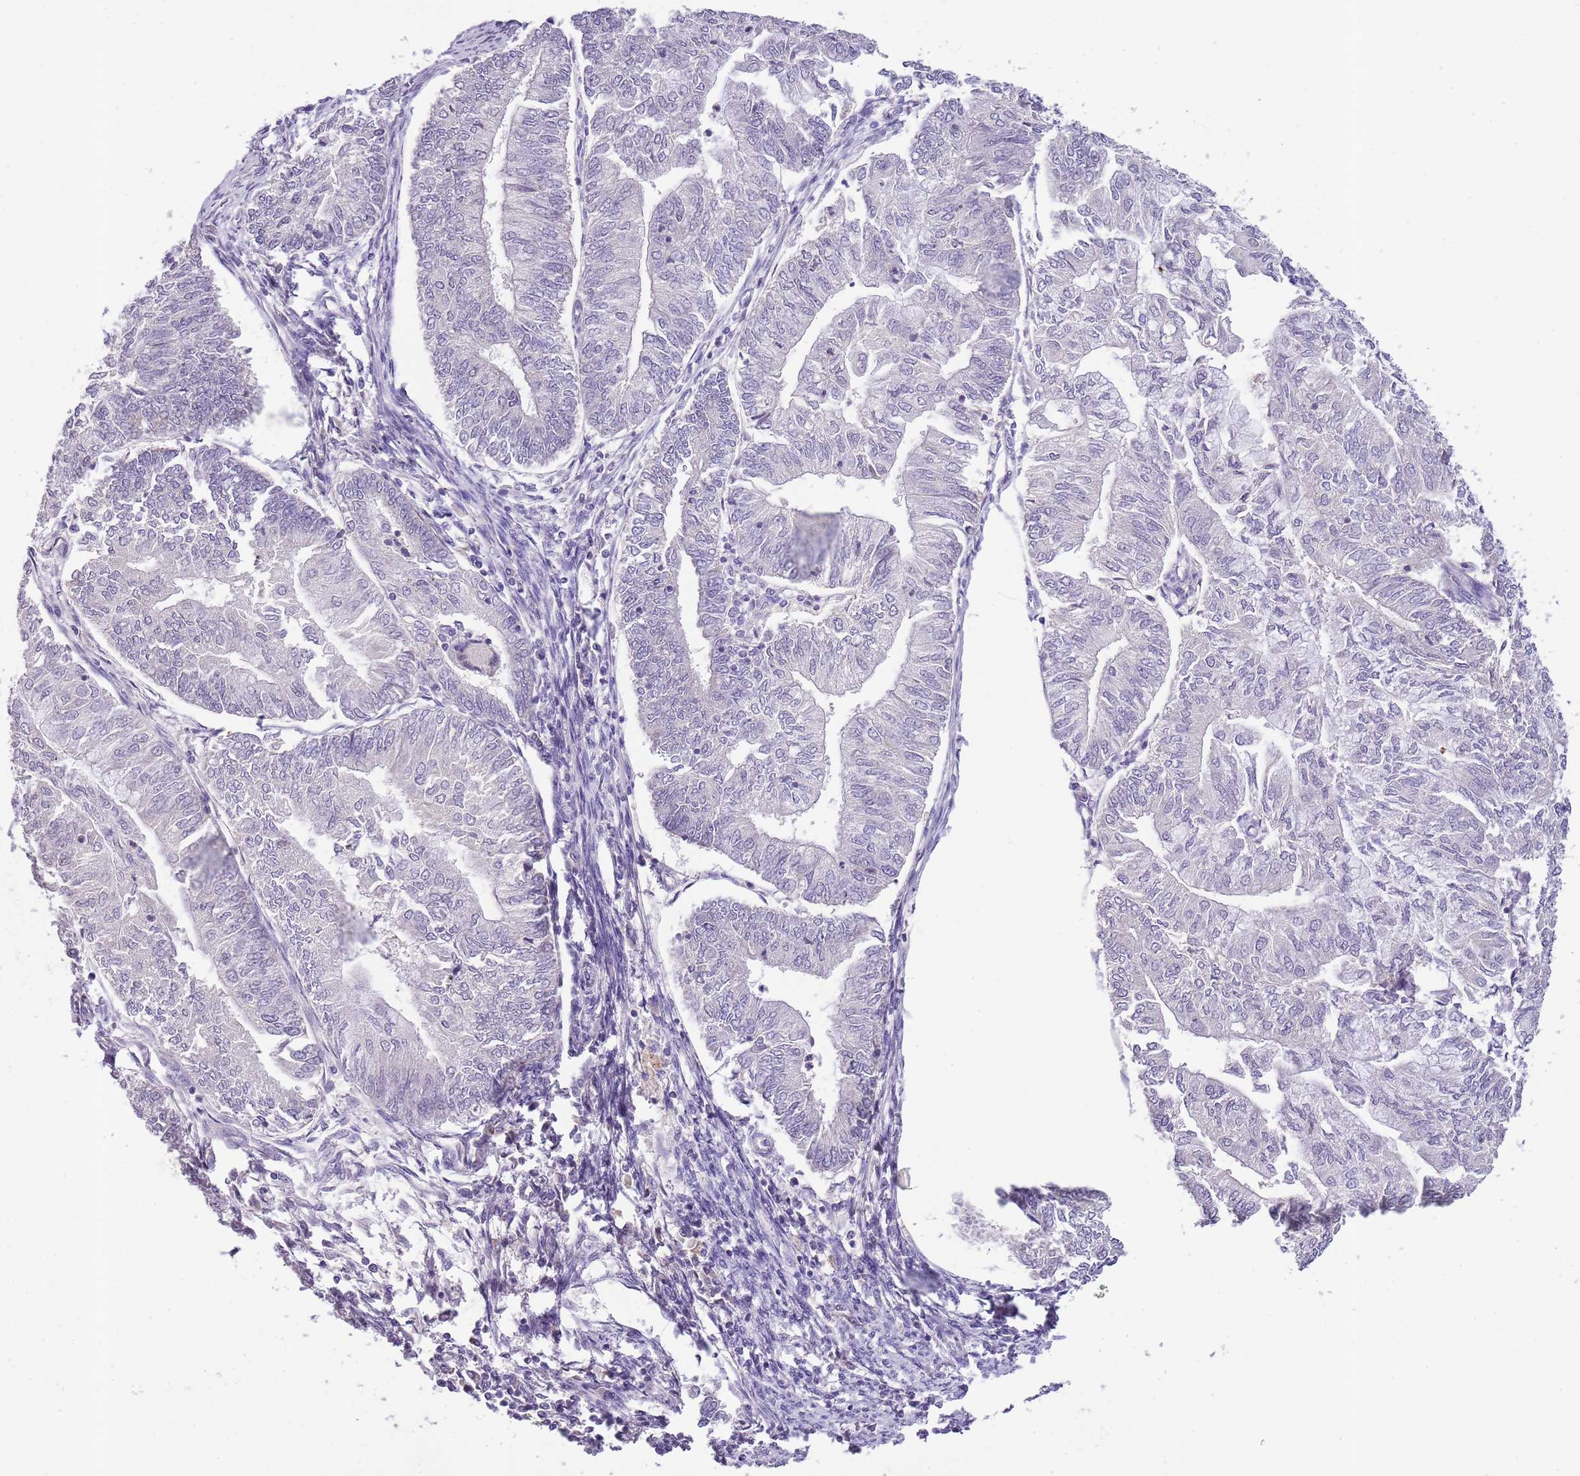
{"staining": {"intensity": "negative", "quantity": "none", "location": "none"}, "tissue": "smooth muscle", "cell_type": "Smooth muscle cells", "image_type": "normal", "snomed": [{"axis": "morphology", "description": "Normal tissue, NOS"}, {"axis": "topography", "description": "Smooth muscle"}, {"axis": "topography", "description": "Uterus"}], "caption": "Immunohistochemistry photomicrograph of benign human smooth muscle stained for a protein (brown), which displays no staining in smooth muscle cells.", "gene": "ZNF658", "patient": {"sex": "female", "age": 59}}